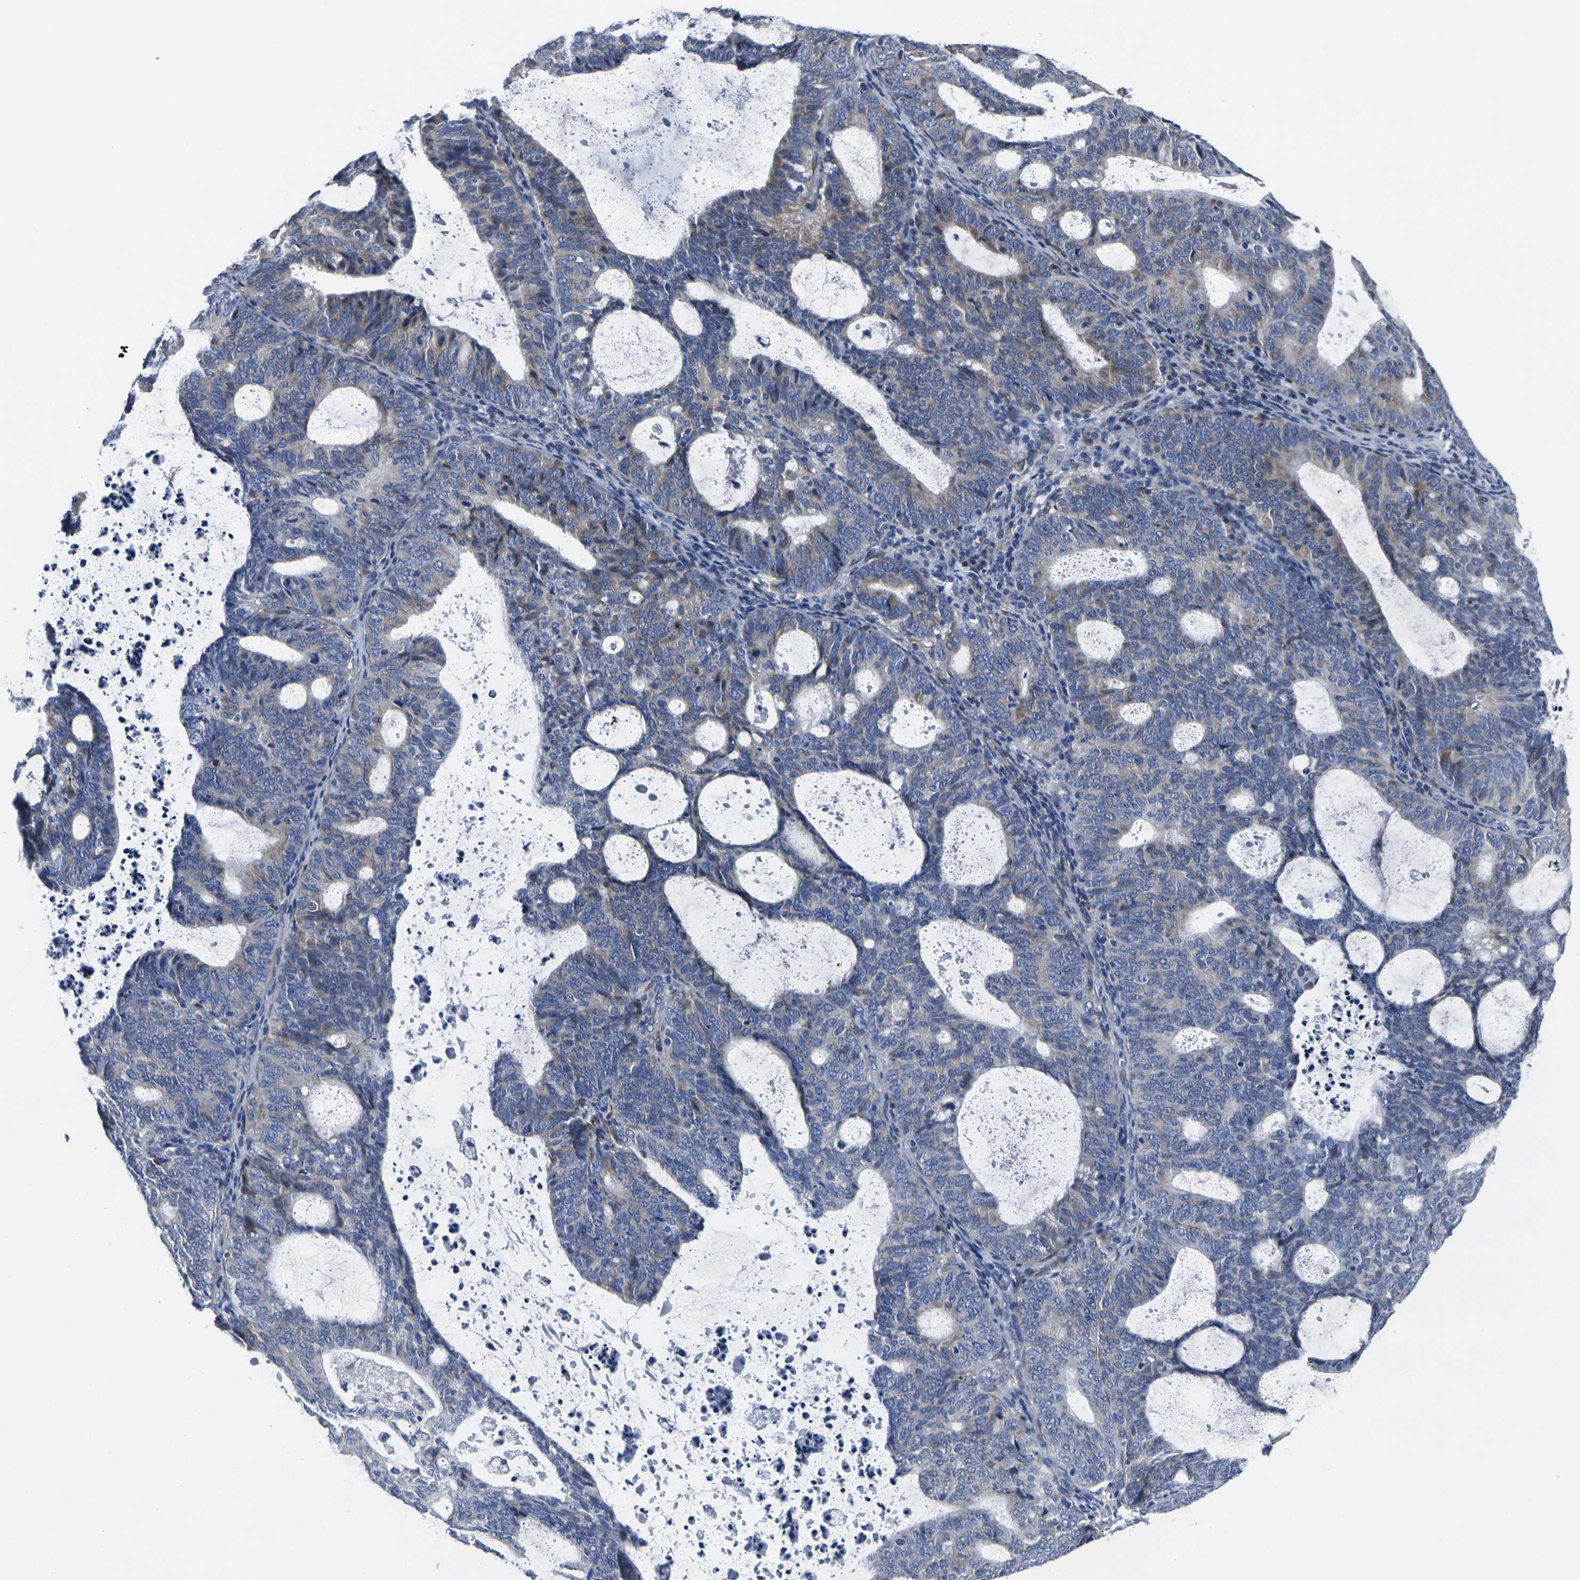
{"staining": {"intensity": "negative", "quantity": "none", "location": "none"}, "tissue": "endometrial cancer", "cell_type": "Tumor cells", "image_type": "cancer", "snomed": [{"axis": "morphology", "description": "Adenocarcinoma, NOS"}, {"axis": "topography", "description": "Uterus"}], "caption": "The photomicrograph exhibits no staining of tumor cells in adenocarcinoma (endometrial). The staining is performed using DAB brown chromogen with nuclei counter-stained in using hematoxylin.", "gene": "CYP2C8", "patient": {"sex": "female", "age": 83}}